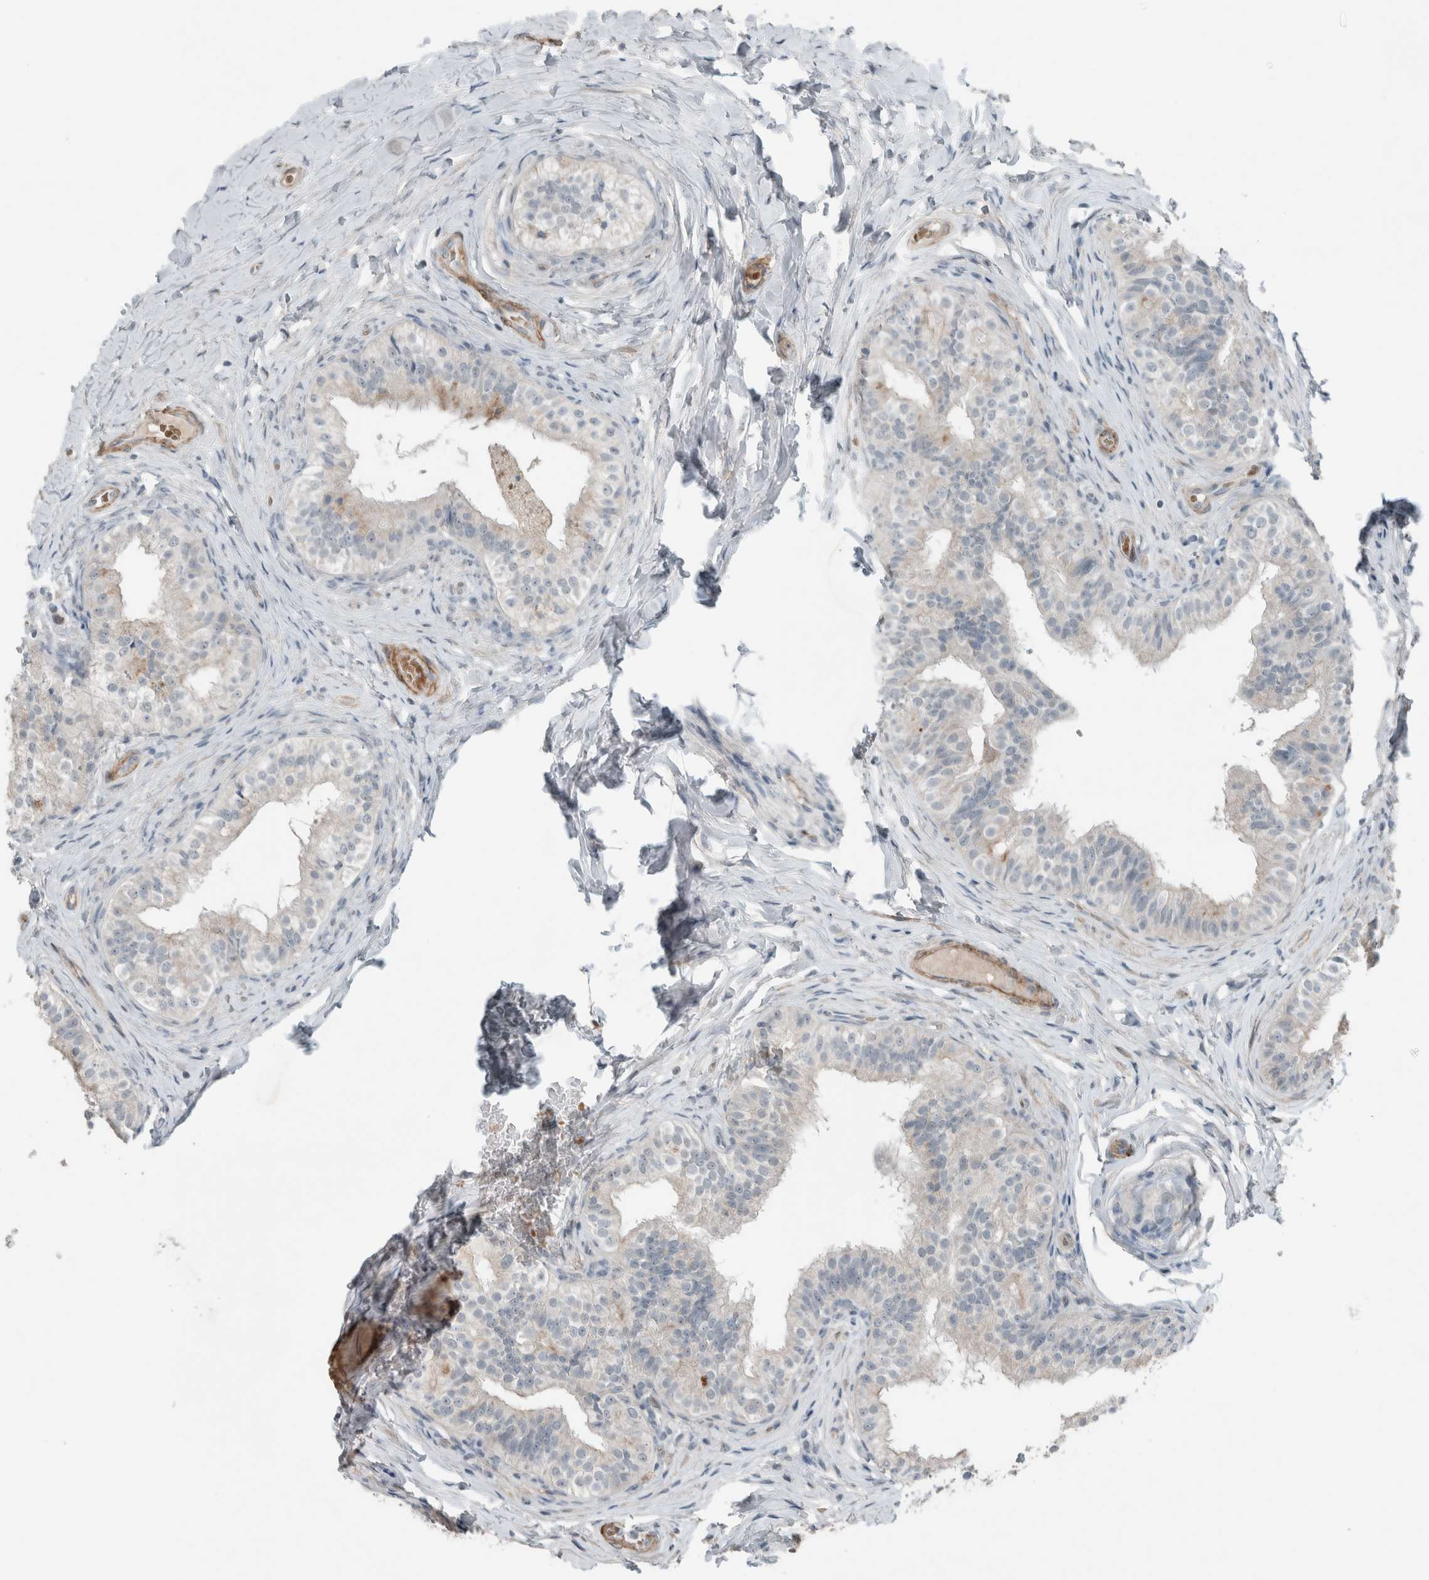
{"staining": {"intensity": "strong", "quantity": "<25%", "location": "cytoplasmic/membranous"}, "tissue": "epididymis", "cell_type": "Glandular cells", "image_type": "normal", "snomed": [{"axis": "morphology", "description": "Normal tissue, NOS"}, {"axis": "topography", "description": "Epididymis"}], "caption": "Immunohistochemistry (IHC) of normal epididymis reveals medium levels of strong cytoplasmic/membranous expression in about <25% of glandular cells. (DAB IHC with brightfield microscopy, high magnification).", "gene": "JADE2", "patient": {"sex": "male", "age": 49}}